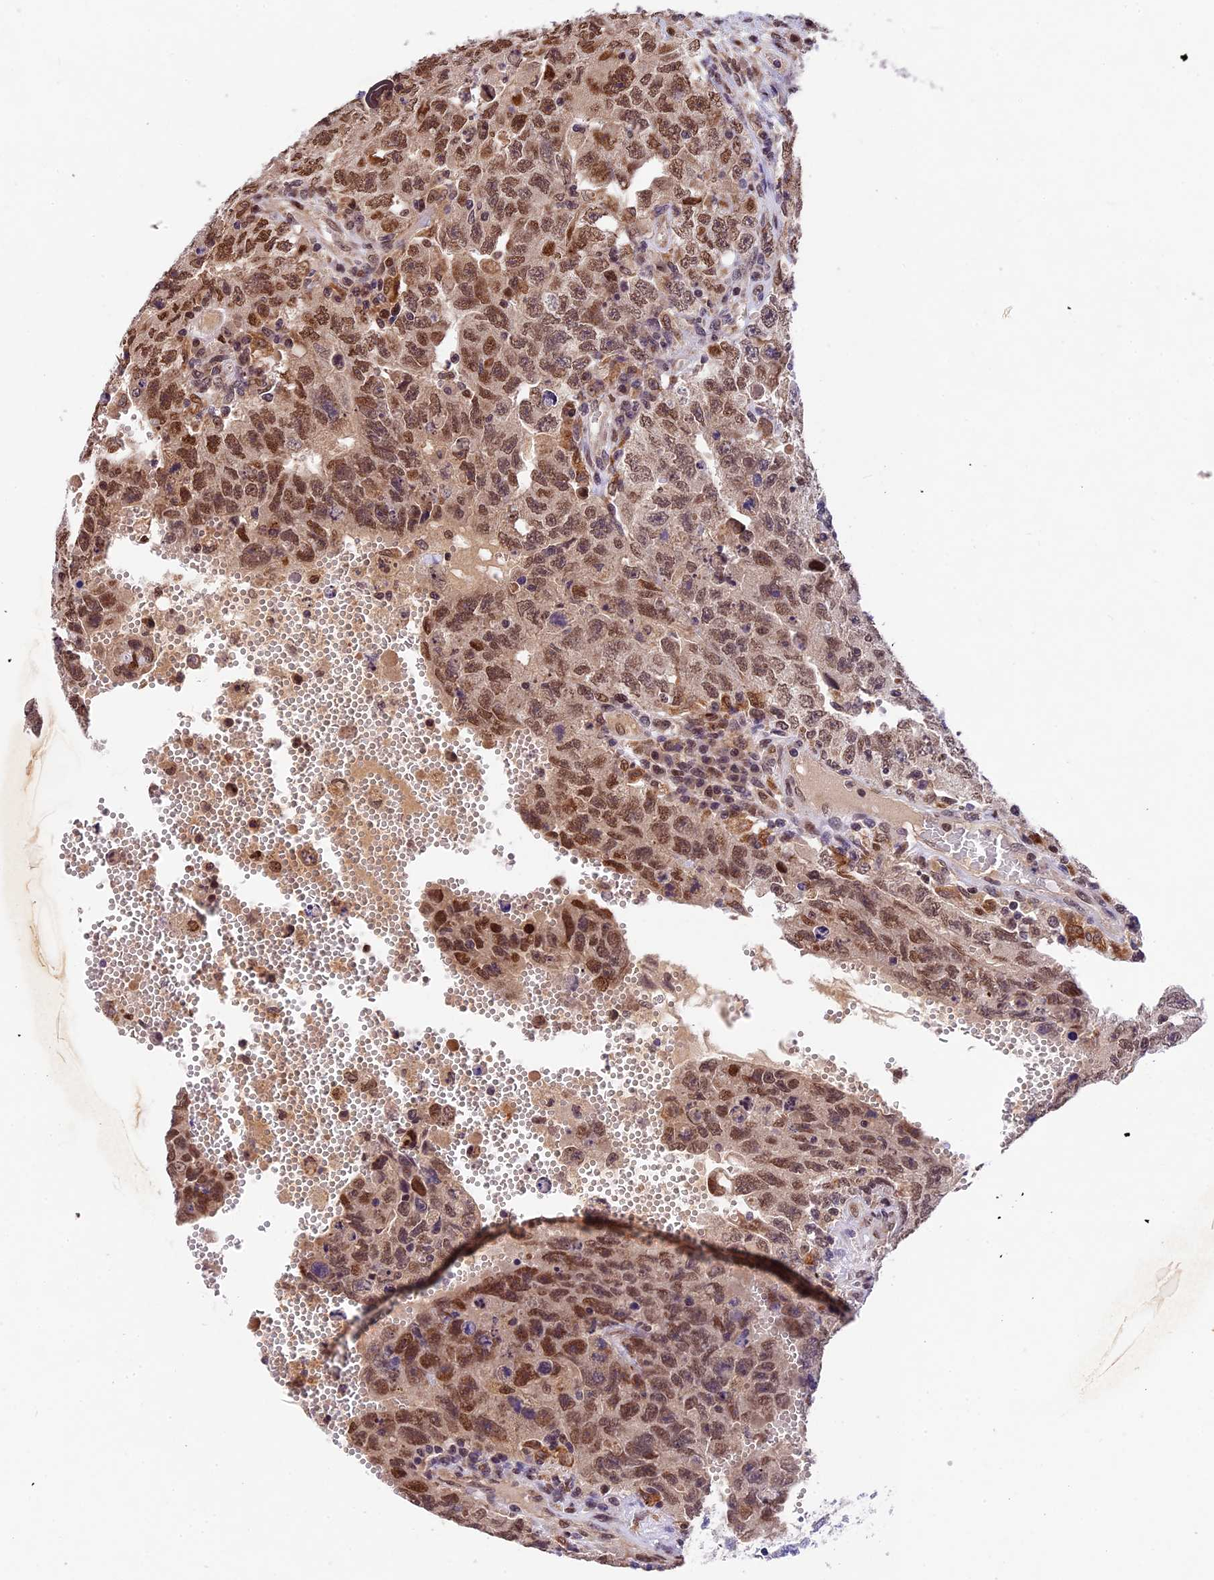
{"staining": {"intensity": "moderate", "quantity": ">75%", "location": "nuclear"}, "tissue": "testis cancer", "cell_type": "Tumor cells", "image_type": "cancer", "snomed": [{"axis": "morphology", "description": "Carcinoma, Embryonal, NOS"}, {"axis": "topography", "description": "Testis"}], "caption": "Human embryonal carcinoma (testis) stained with a protein marker reveals moderate staining in tumor cells.", "gene": "CCSER1", "patient": {"sex": "male", "age": 26}}